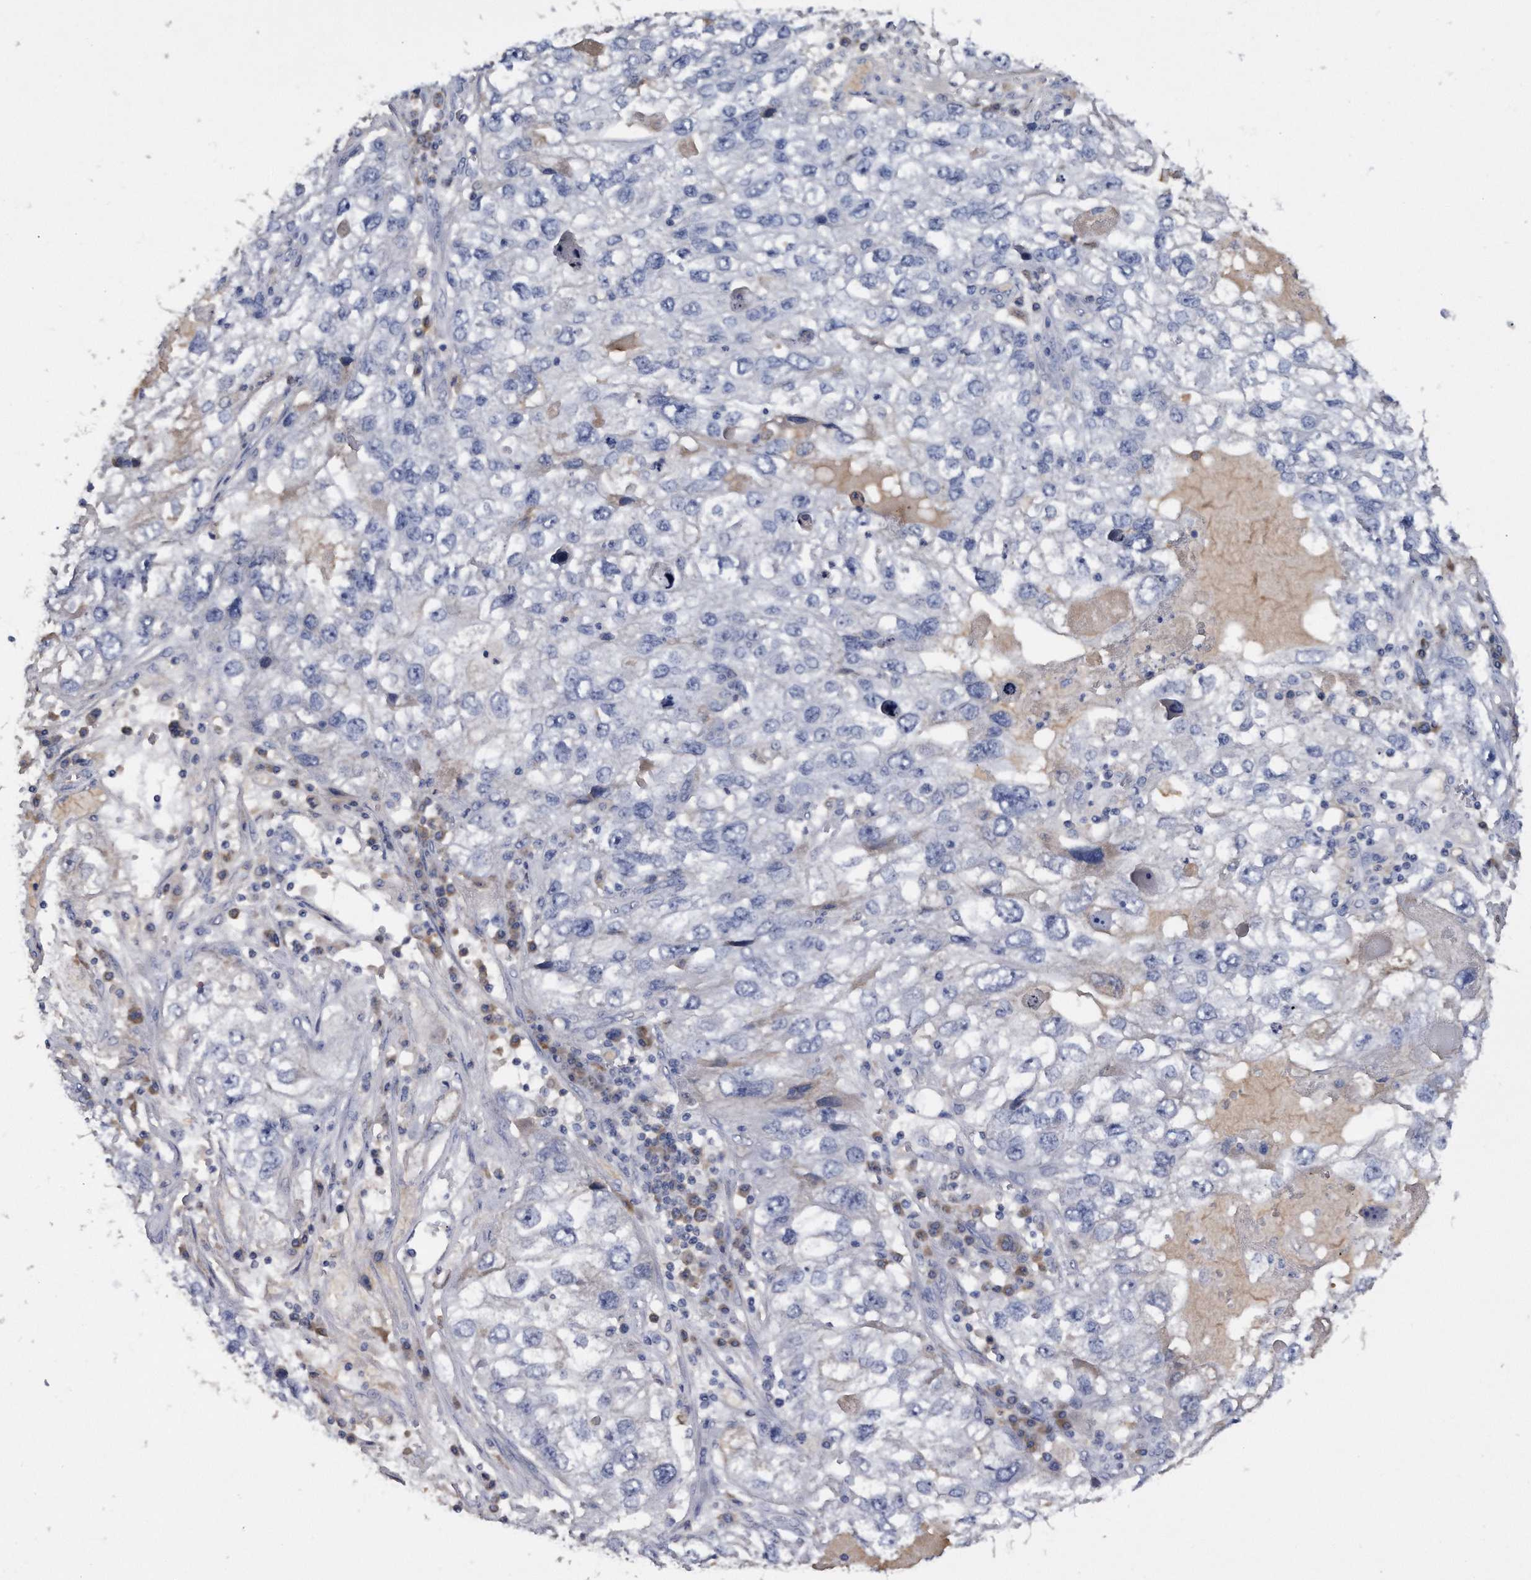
{"staining": {"intensity": "negative", "quantity": "none", "location": "none"}, "tissue": "endometrial cancer", "cell_type": "Tumor cells", "image_type": "cancer", "snomed": [{"axis": "morphology", "description": "Adenocarcinoma, NOS"}, {"axis": "topography", "description": "Endometrium"}], "caption": "Protein analysis of endometrial adenocarcinoma displays no significant positivity in tumor cells. Nuclei are stained in blue.", "gene": "ASNS", "patient": {"sex": "female", "age": 49}}